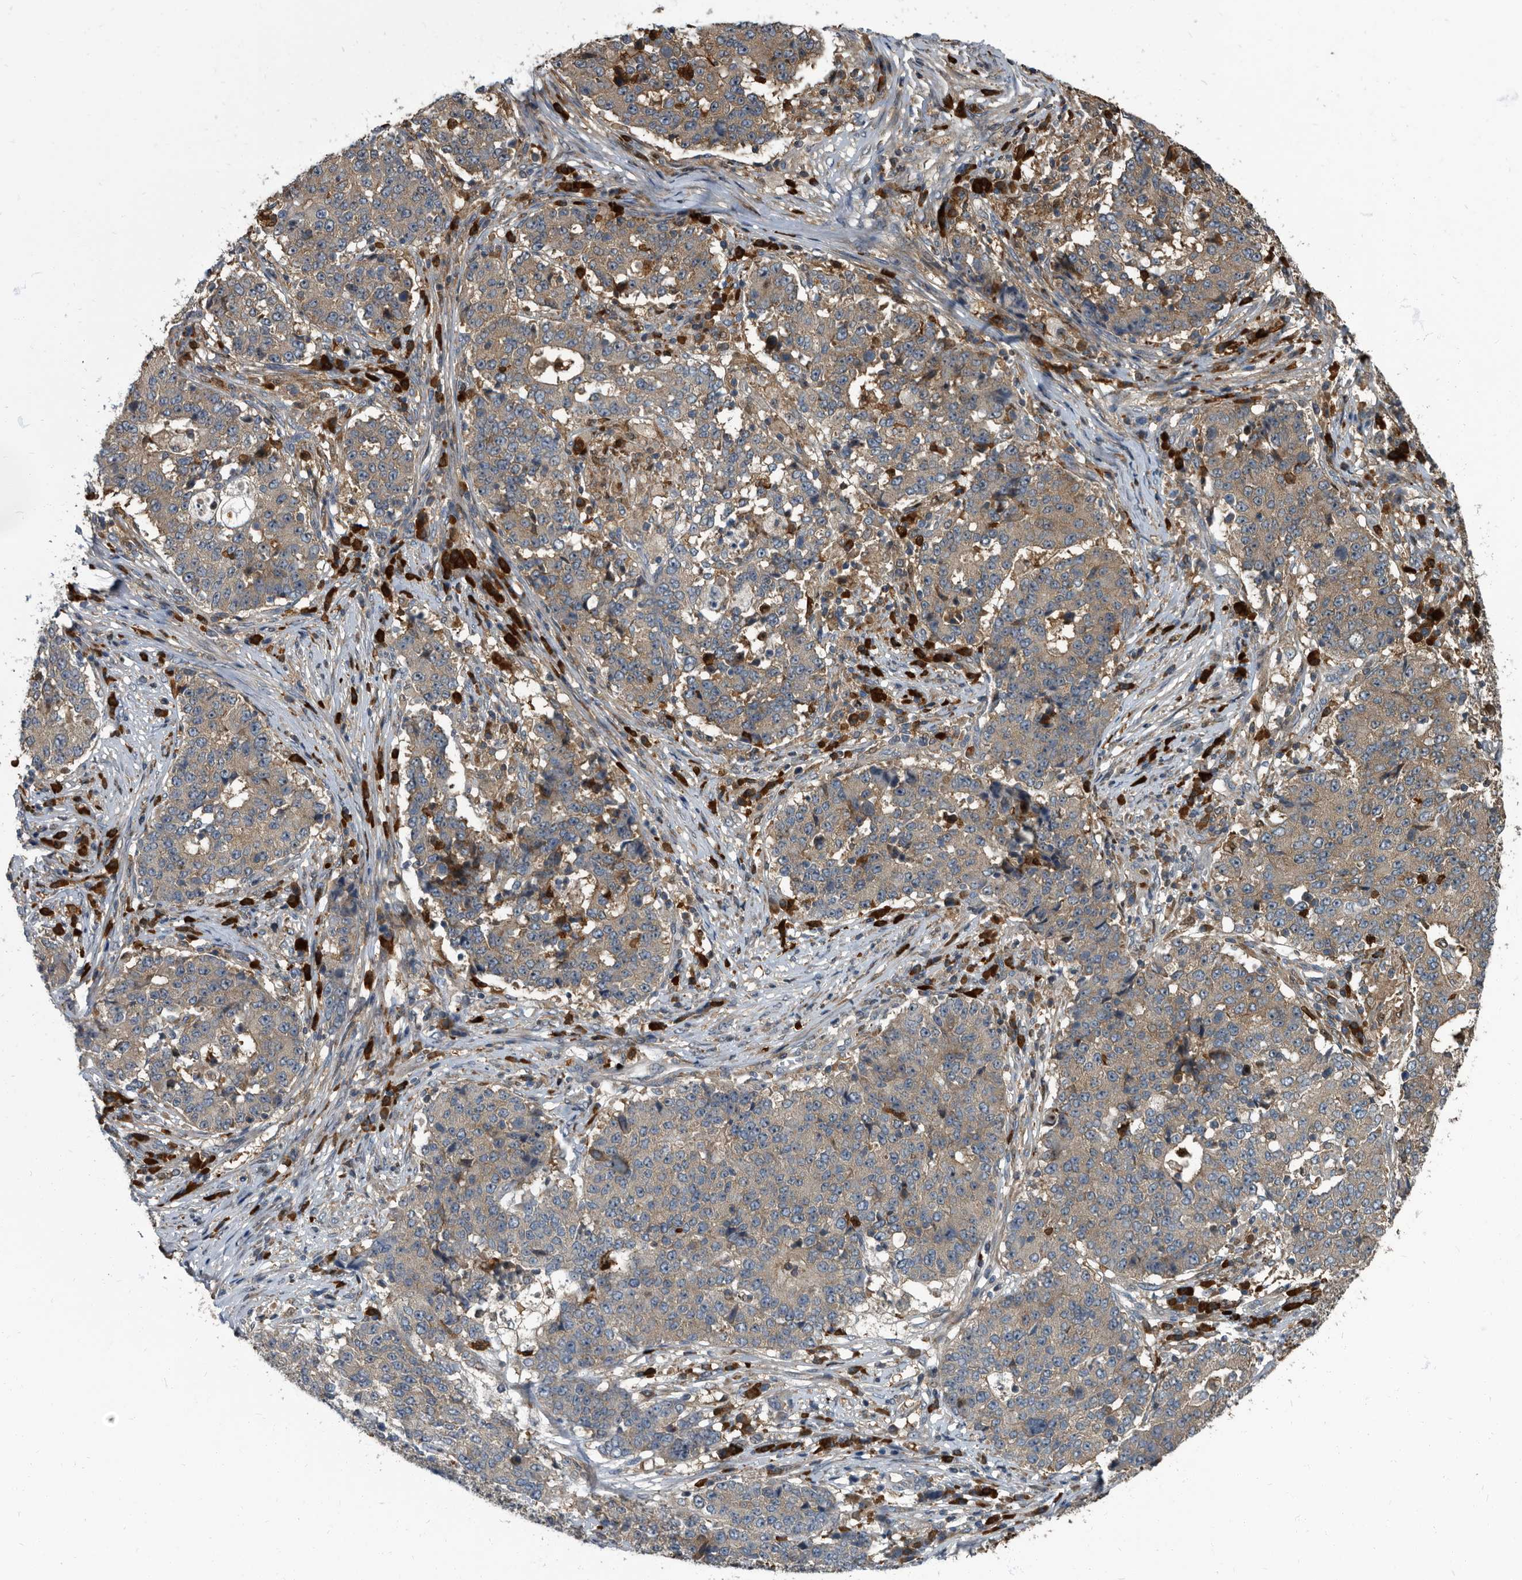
{"staining": {"intensity": "weak", "quantity": ">75%", "location": "cytoplasmic/membranous"}, "tissue": "stomach cancer", "cell_type": "Tumor cells", "image_type": "cancer", "snomed": [{"axis": "morphology", "description": "Adenocarcinoma, NOS"}, {"axis": "topography", "description": "Stomach"}], "caption": "DAB (3,3'-diaminobenzidine) immunohistochemical staining of human stomach cancer (adenocarcinoma) displays weak cytoplasmic/membranous protein staining in about >75% of tumor cells.", "gene": "CDV3", "patient": {"sex": "male", "age": 59}}